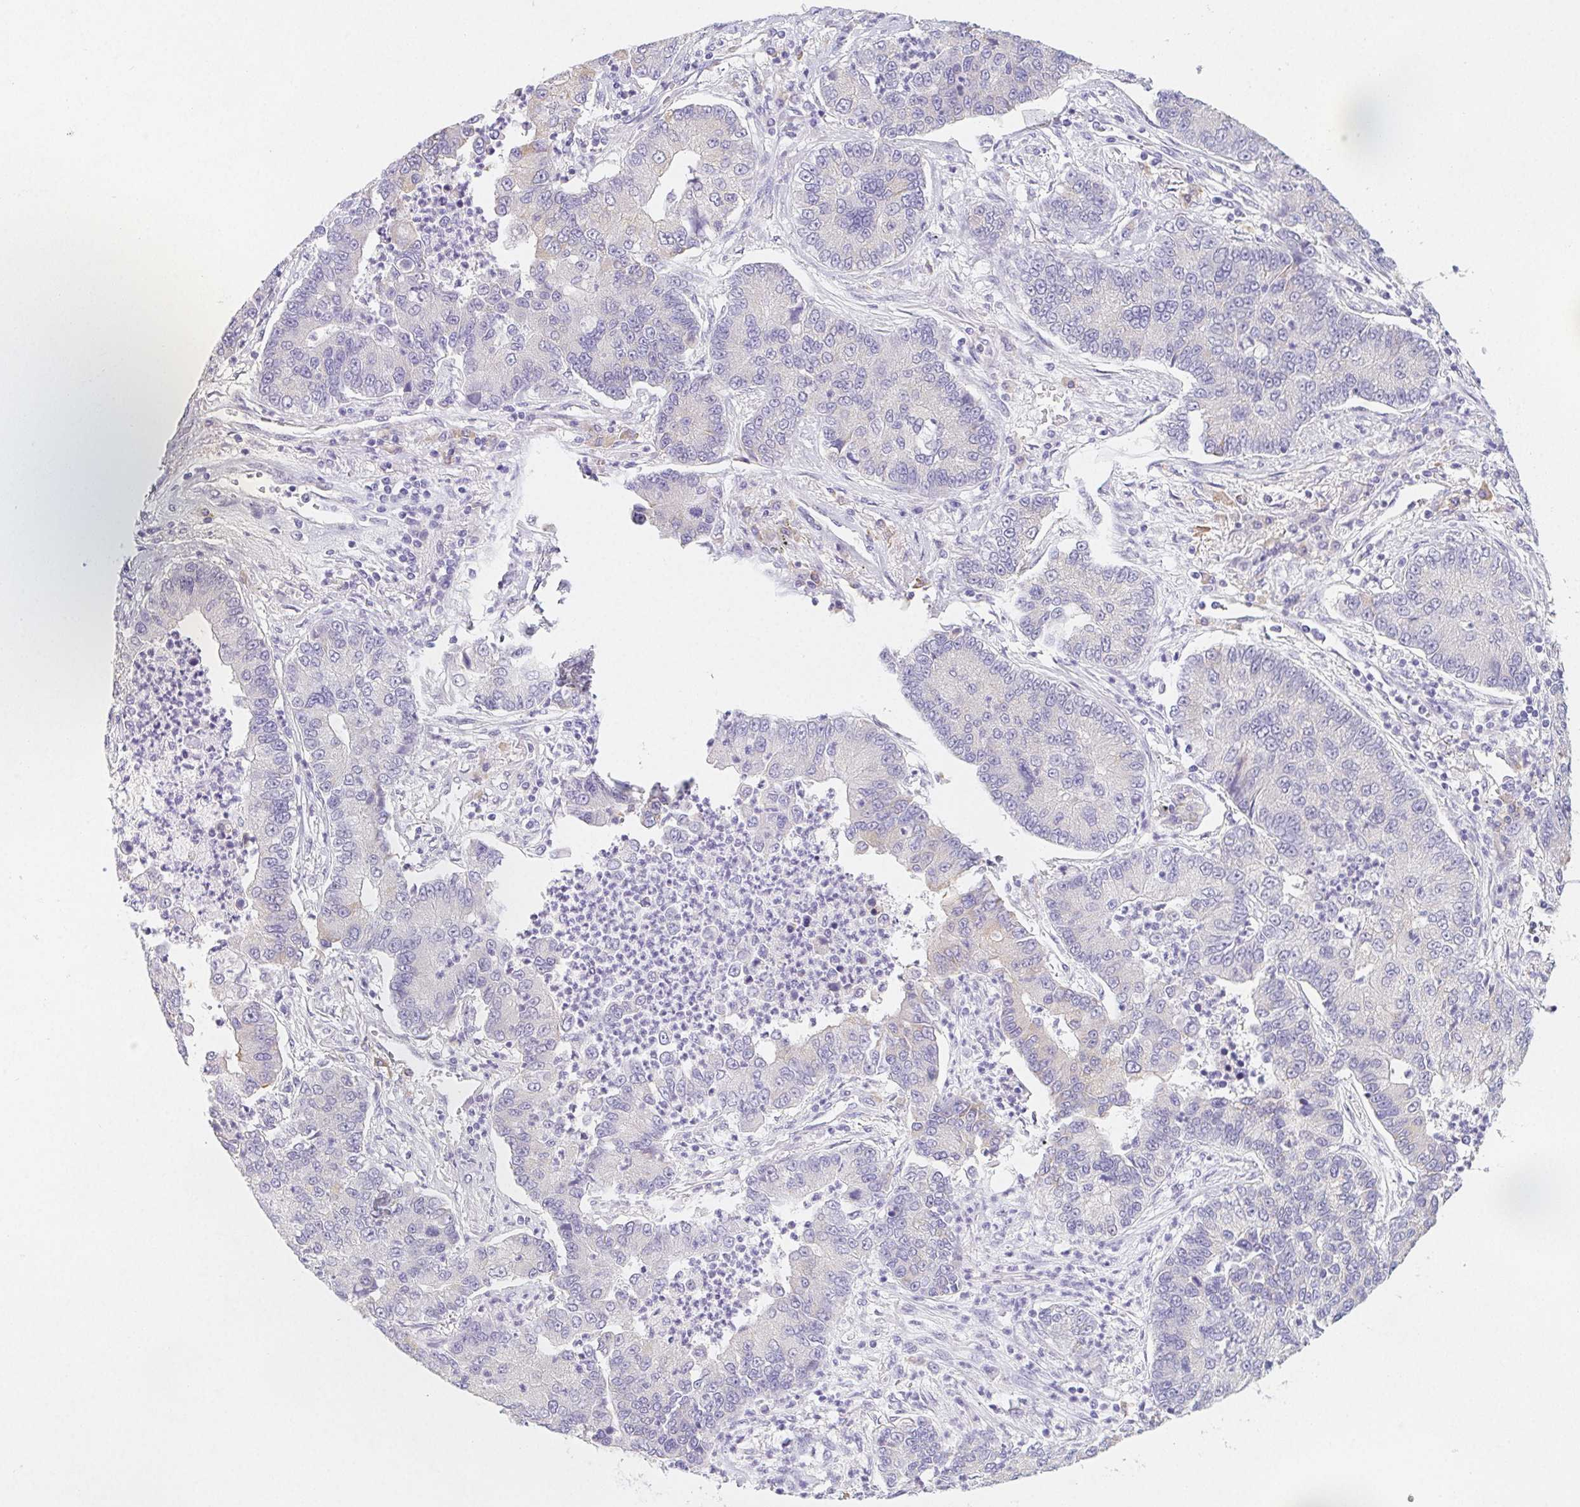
{"staining": {"intensity": "negative", "quantity": "none", "location": "none"}, "tissue": "lung cancer", "cell_type": "Tumor cells", "image_type": "cancer", "snomed": [{"axis": "morphology", "description": "Adenocarcinoma, NOS"}, {"axis": "topography", "description": "Lung"}], "caption": "IHC image of human lung cancer stained for a protein (brown), which exhibits no staining in tumor cells.", "gene": "HRC", "patient": {"sex": "female", "age": 57}}